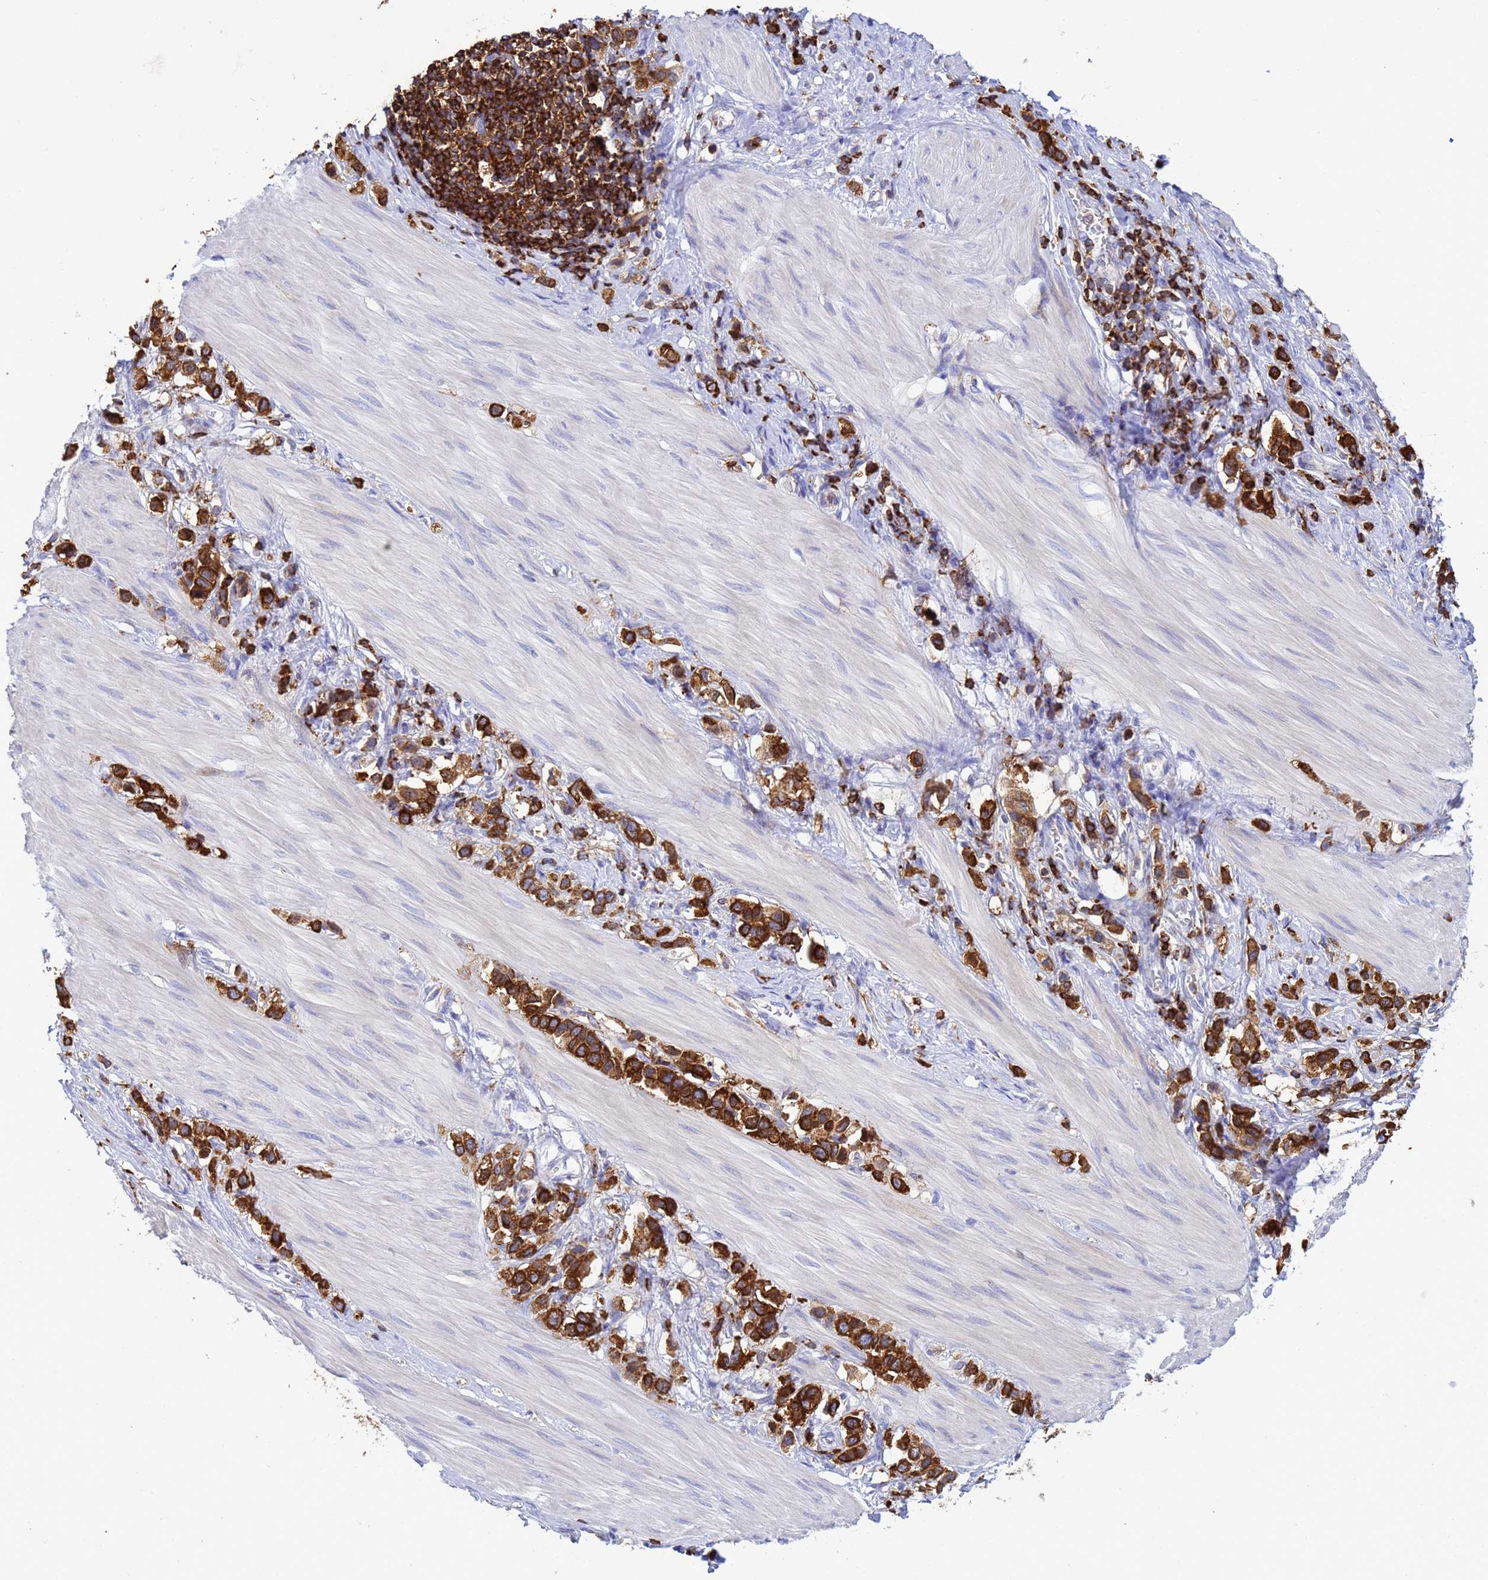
{"staining": {"intensity": "strong", "quantity": ">75%", "location": "cytoplasmic/membranous"}, "tissue": "stomach cancer", "cell_type": "Tumor cells", "image_type": "cancer", "snomed": [{"axis": "morphology", "description": "Adenocarcinoma, NOS"}, {"axis": "topography", "description": "Stomach"}], "caption": "Brown immunohistochemical staining in human stomach adenocarcinoma demonstrates strong cytoplasmic/membranous expression in about >75% of tumor cells.", "gene": "EZR", "patient": {"sex": "female", "age": 65}}